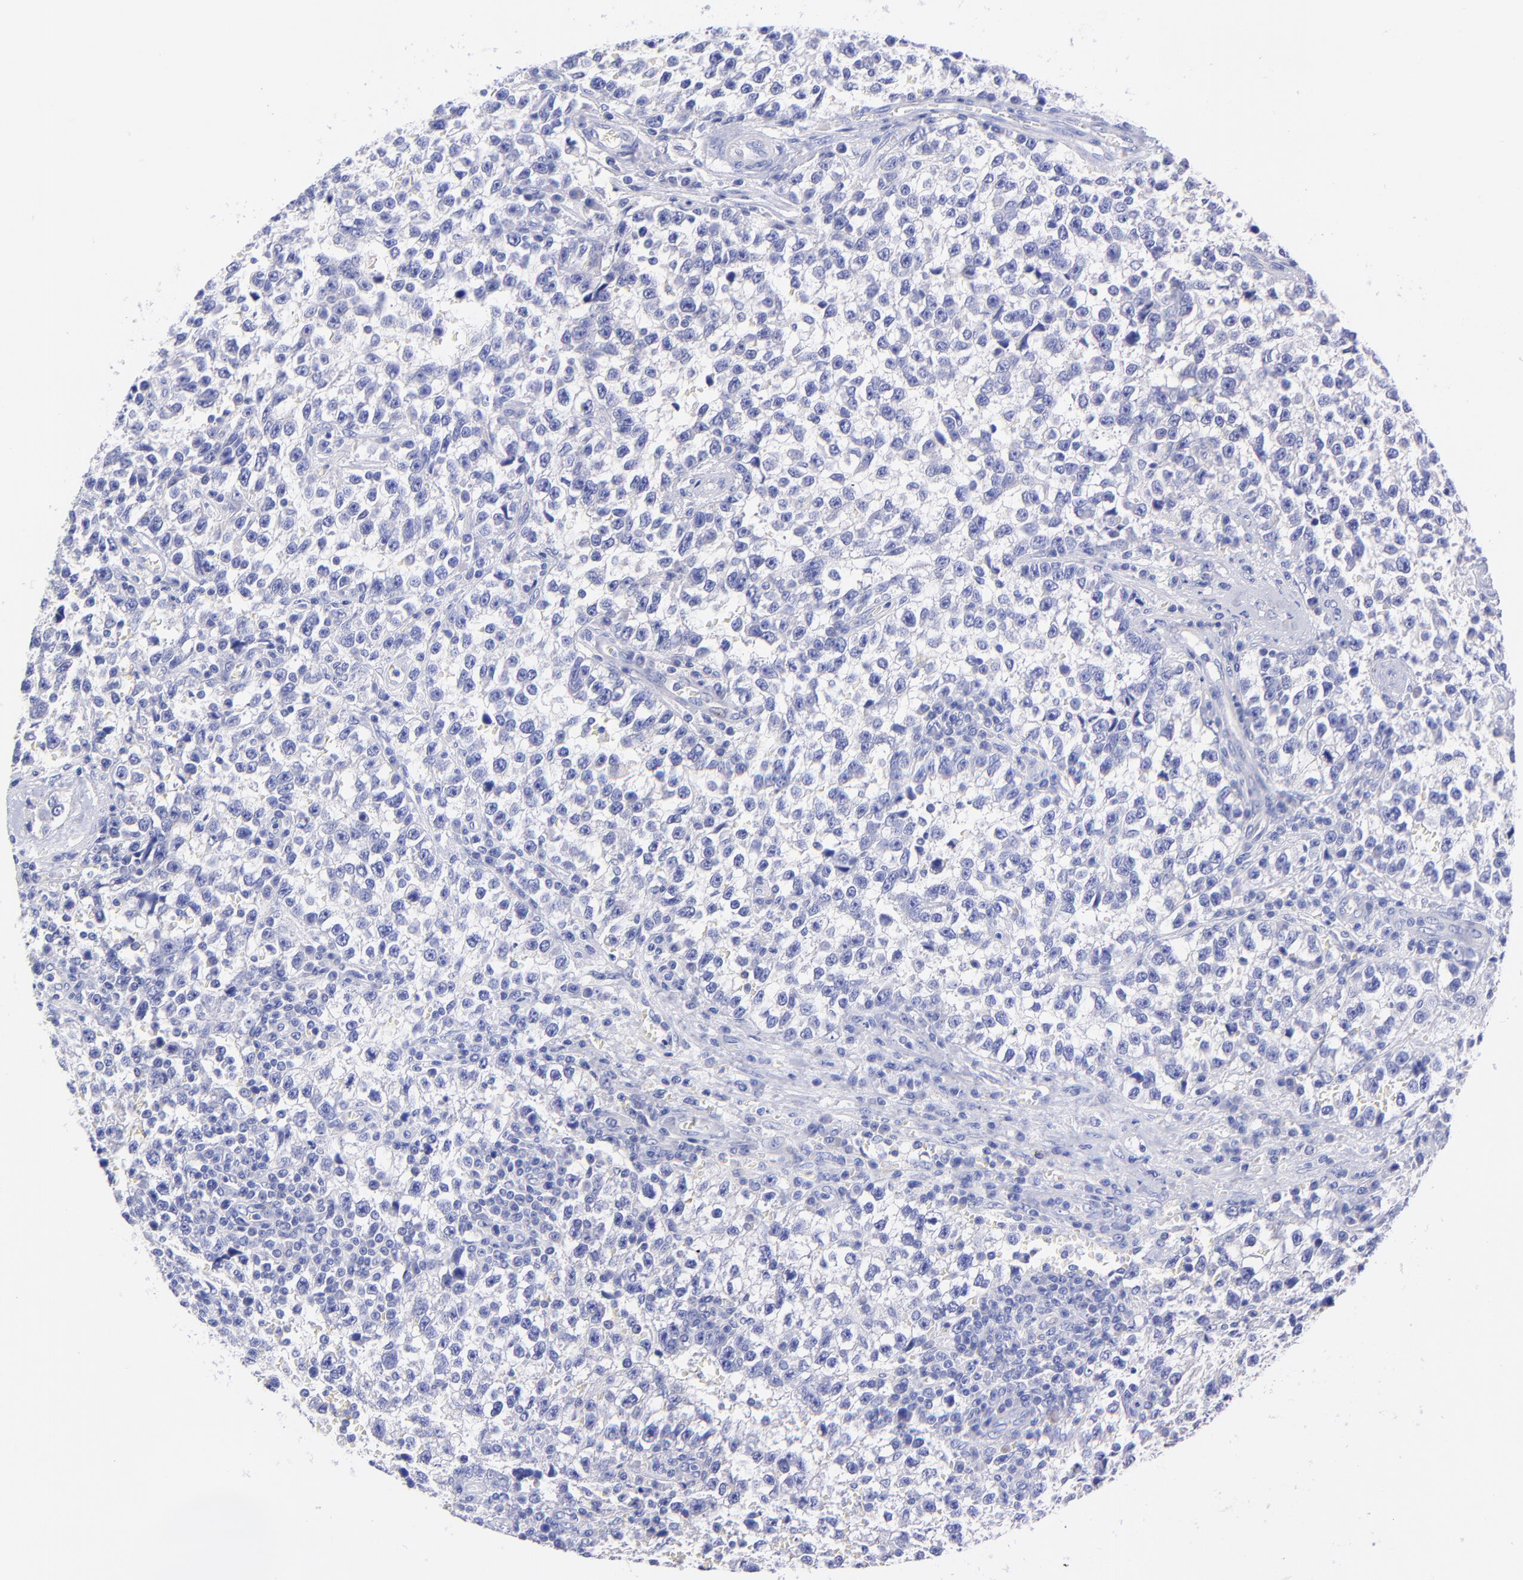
{"staining": {"intensity": "negative", "quantity": "none", "location": "none"}, "tissue": "testis cancer", "cell_type": "Tumor cells", "image_type": "cancer", "snomed": [{"axis": "morphology", "description": "Seminoma, NOS"}, {"axis": "topography", "description": "Testis"}], "caption": "This micrograph is of testis cancer stained with immunohistochemistry to label a protein in brown with the nuclei are counter-stained blue. There is no positivity in tumor cells.", "gene": "GPHN", "patient": {"sex": "male", "age": 38}}